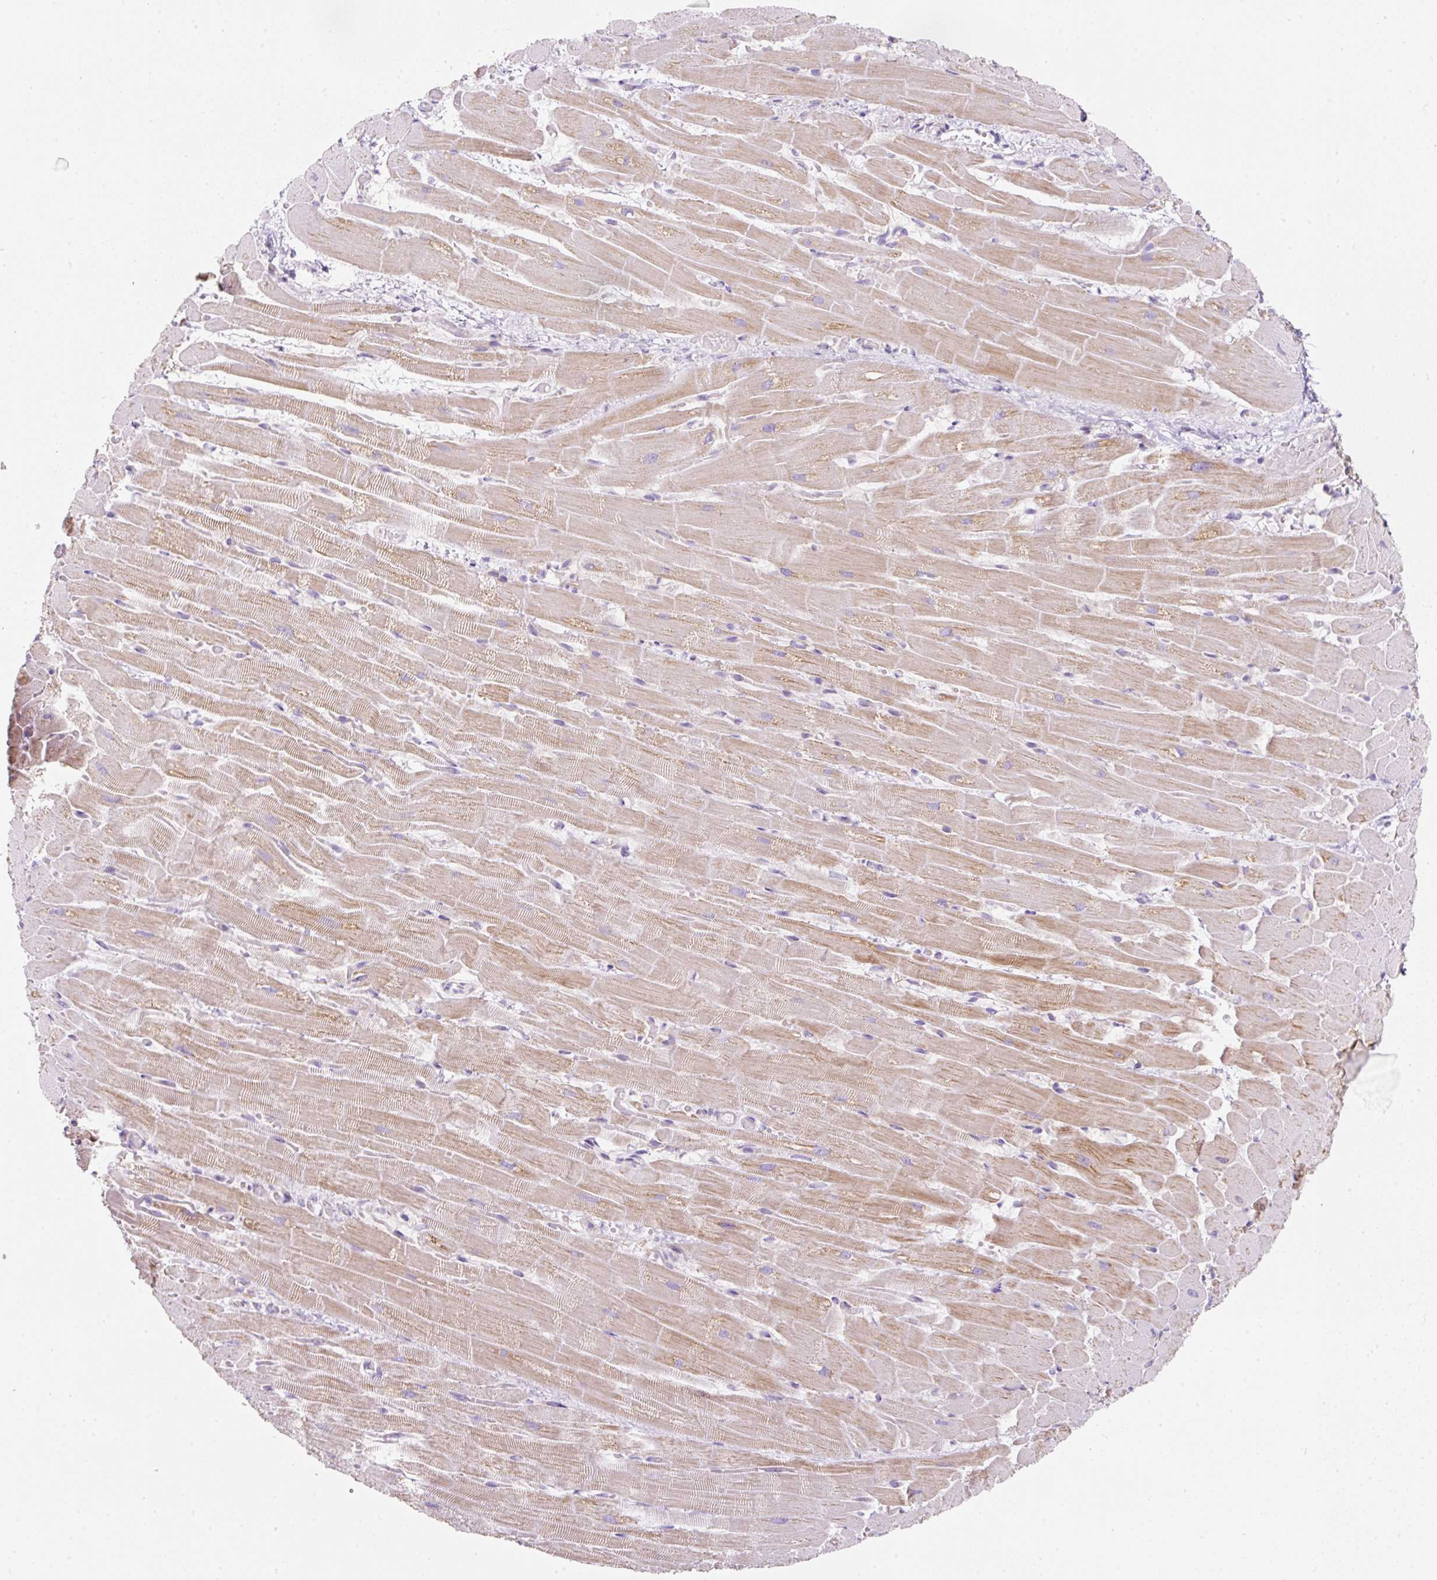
{"staining": {"intensity": "moderate", "quantity": ">75%", "location": "cytoplasmic/membranous"}, "tissue": "heart muscle", "cell_type": "Cardiomyocytes", "image_type": "normal", "snomed": [{"axis": "morphology", "description": "Normal tissue, NOS"}, {"axis": "topography", "description": "Heart"}], "caption": "Immunohistochemistry of normal human heart muscle demonstrates medium levels of moderate cytoplasmic/membranous expression in about >75% of cardiomyocytes. (brown staining indicates protein expression, while blue staining denotes nuclei).", "gene": "ERAP2", "patient": {"sex": "male", "age": 37}}